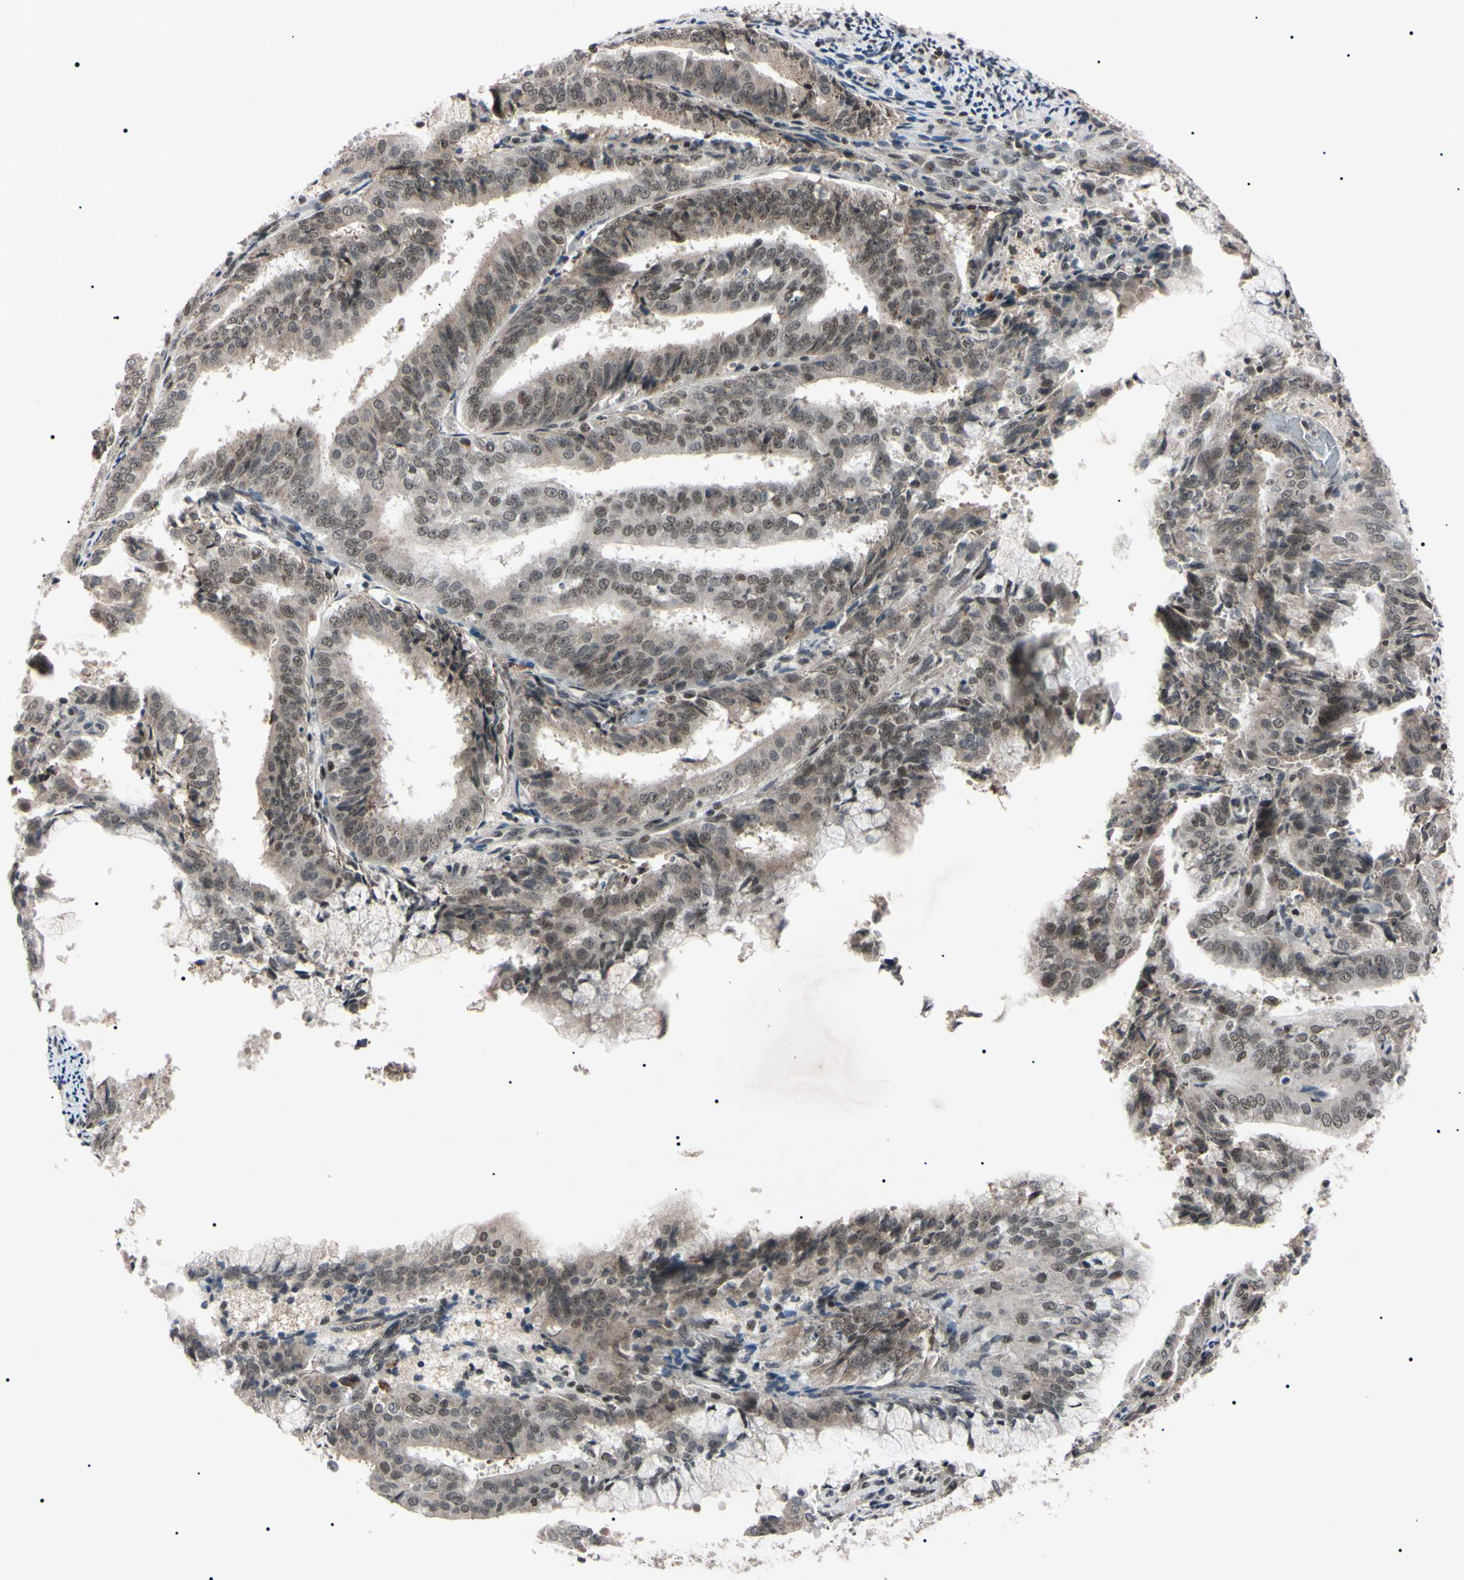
{"staining": {"intensity": "weak", "quantity": "25%-75%", "location": "nuclear"}, "tissue": "endometrial cancer", "cell_type": "Tumor cells", "image_type": "cancer", "snomed": [{"axis": "morphology", "description": "Adenocarcinoma, NOS"}, {"axis": "topography", "description": "Endometrium"}], "caption": "The histopathology image displays immunohistochemical staining of endometrial cancer (adenocarcinoma). There is weak nuclear positivity is seen in about 25%-75% of tumor cells.", "gene": "YY1", "patient": {"sex": "female", "age": 63}}